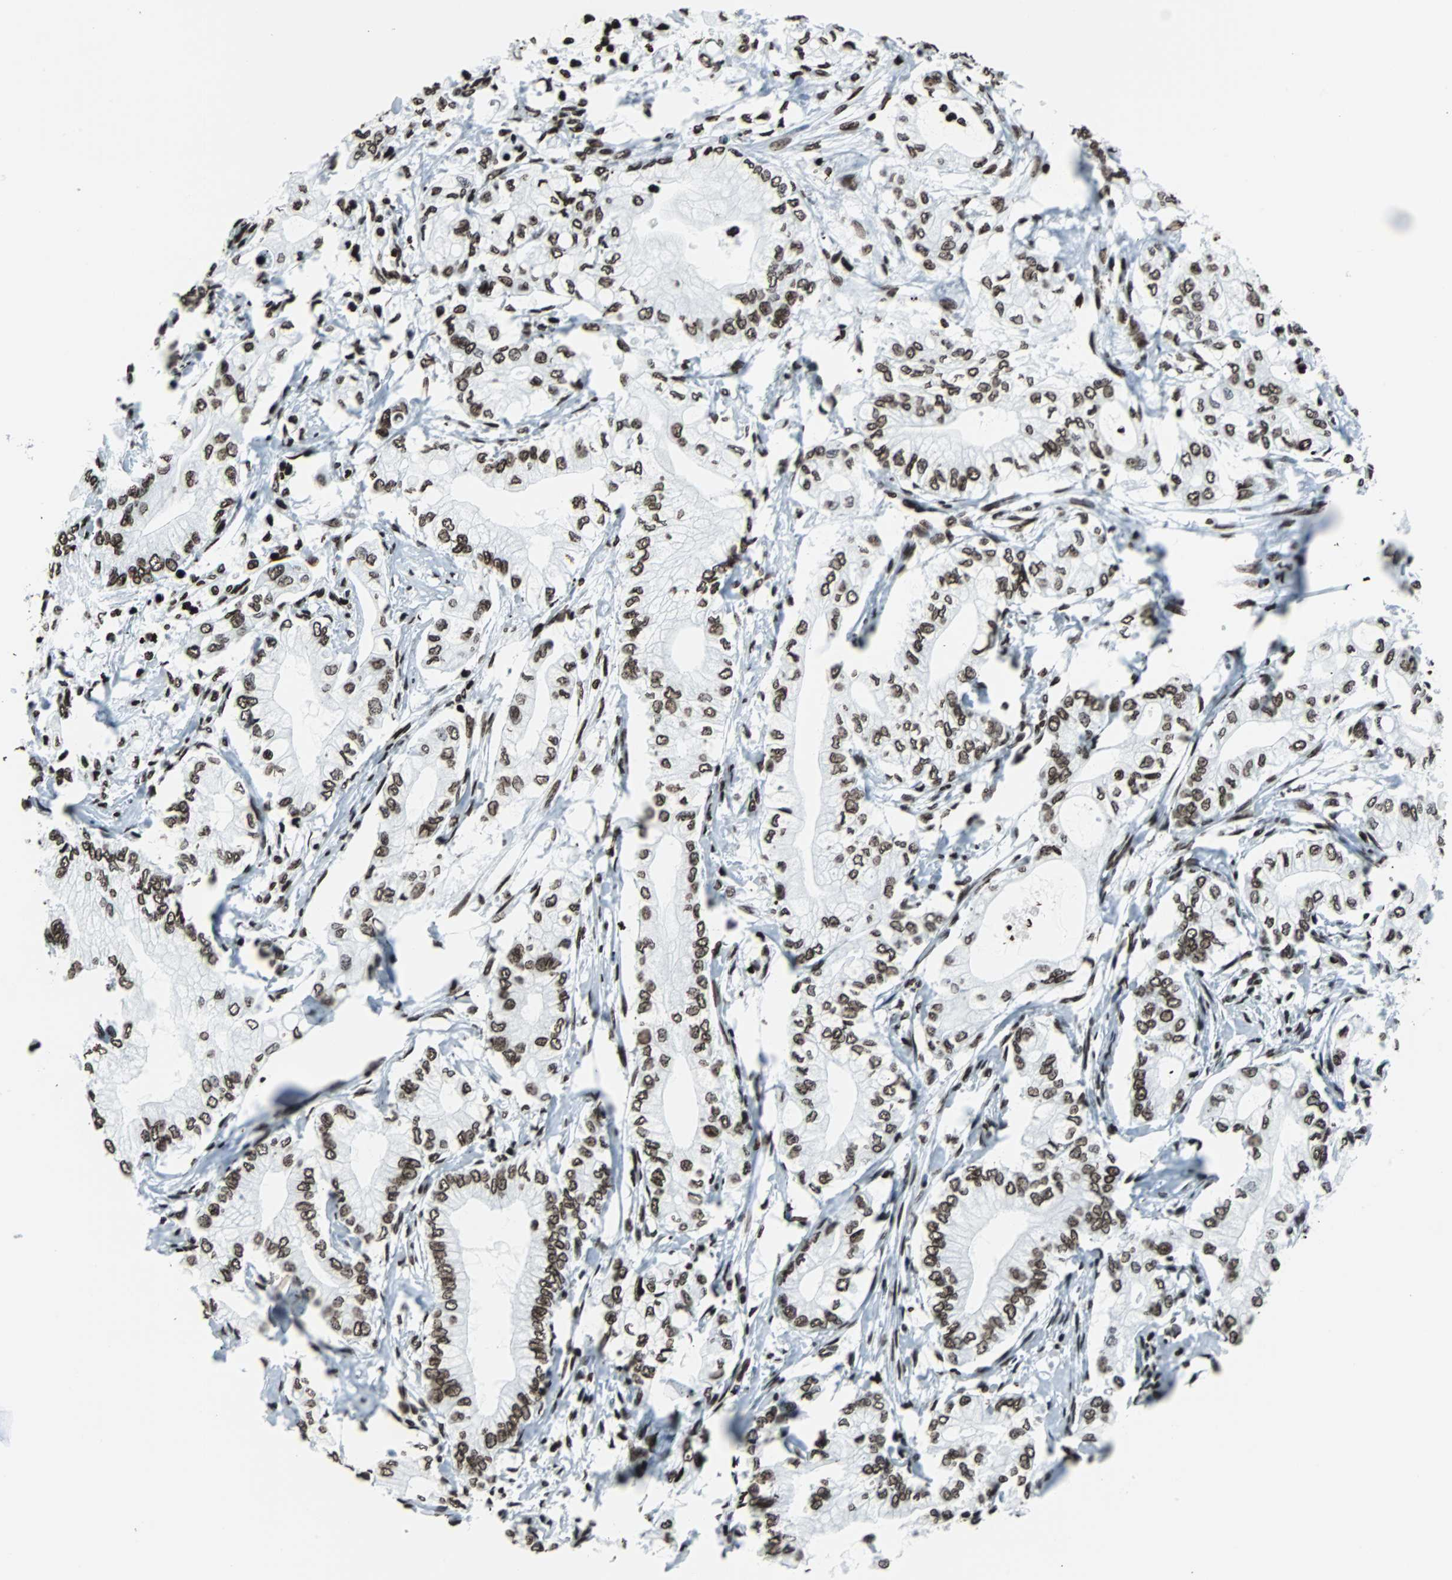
{"staining": {"intensity": "strong", "quantity": ">75%", "location": "nuclear"}, "tissue": "pancreatic cancer", "cell_type": "Tumor cells", "image_type": "cancer", "snomed": [{"axis": "morphology", "description": "Adenocarcinoma, NOS"}, {"axis": "topography", "description": "Pancreas"}], "caption": "A photomicrograph of pancreatic adenocarcinoma stained for a protein demonstrates strong nuclear brown staining in tumor cells.", "gene": "H2BC18", "patient": {"sex": "male", "age": 70}}